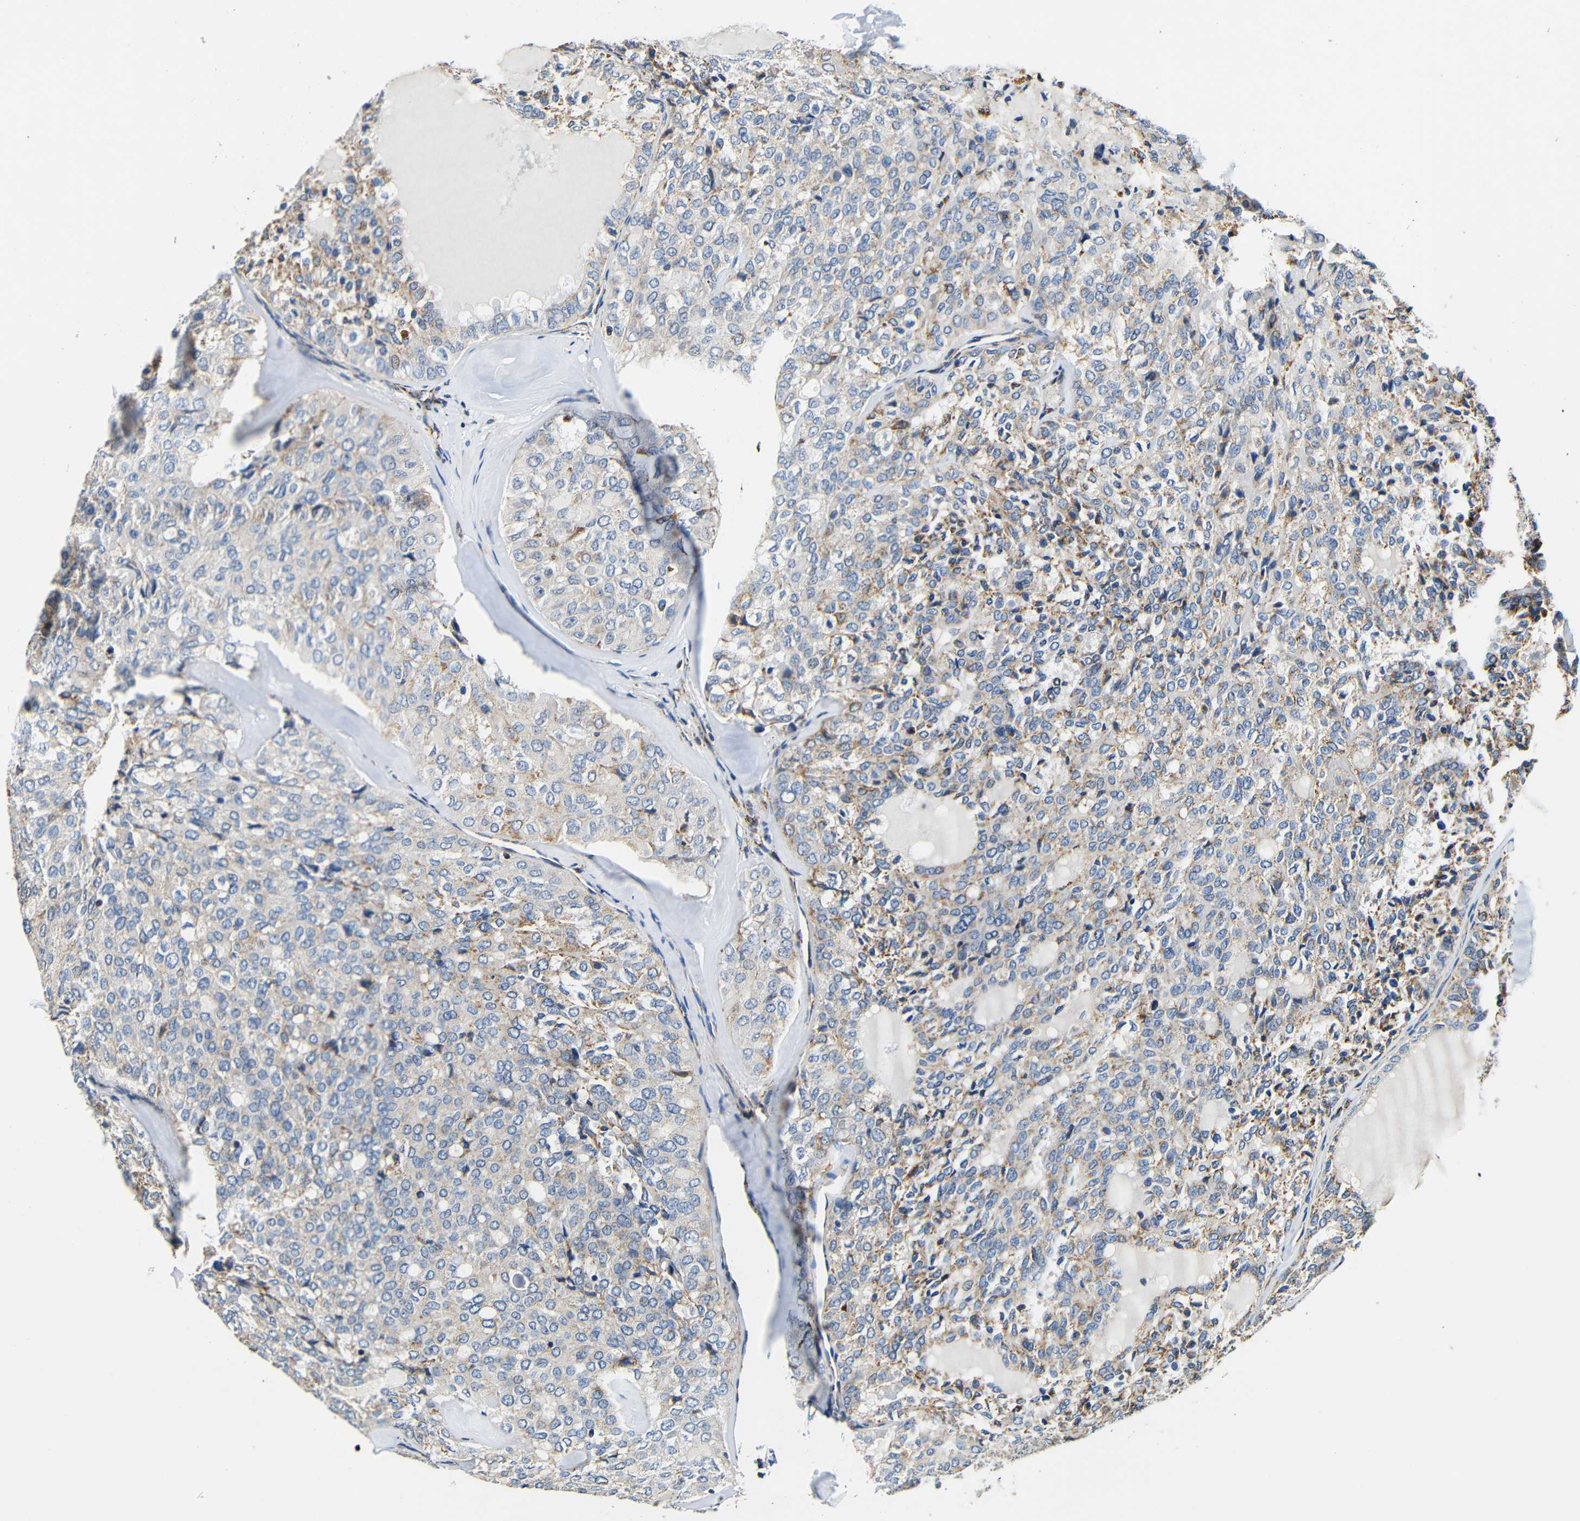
{"staining": {"intensity": "moderate", "quantity": "<25%", "location": "cytoplasmic/membranous"}, "tissue": "thyroid cancer", "cell_type": "Tumor cells", "image_type": "cancer", "snomed": [{"axis": "morphology", "description": "Follicular adenoma carcinoma, NOS"}, {"axis": "topography", "description": "Thyroid gland"}], "caption": "Tumor cells display moderate cytoplasmic/membranous staining in about <25% of cells in thyroid follicular adenoma carcinoma. (Brightfield microscopy of DAB IHC at high magnification).", "gene": "GALNT18", "patient": {"sex": "male", "age": 75}}